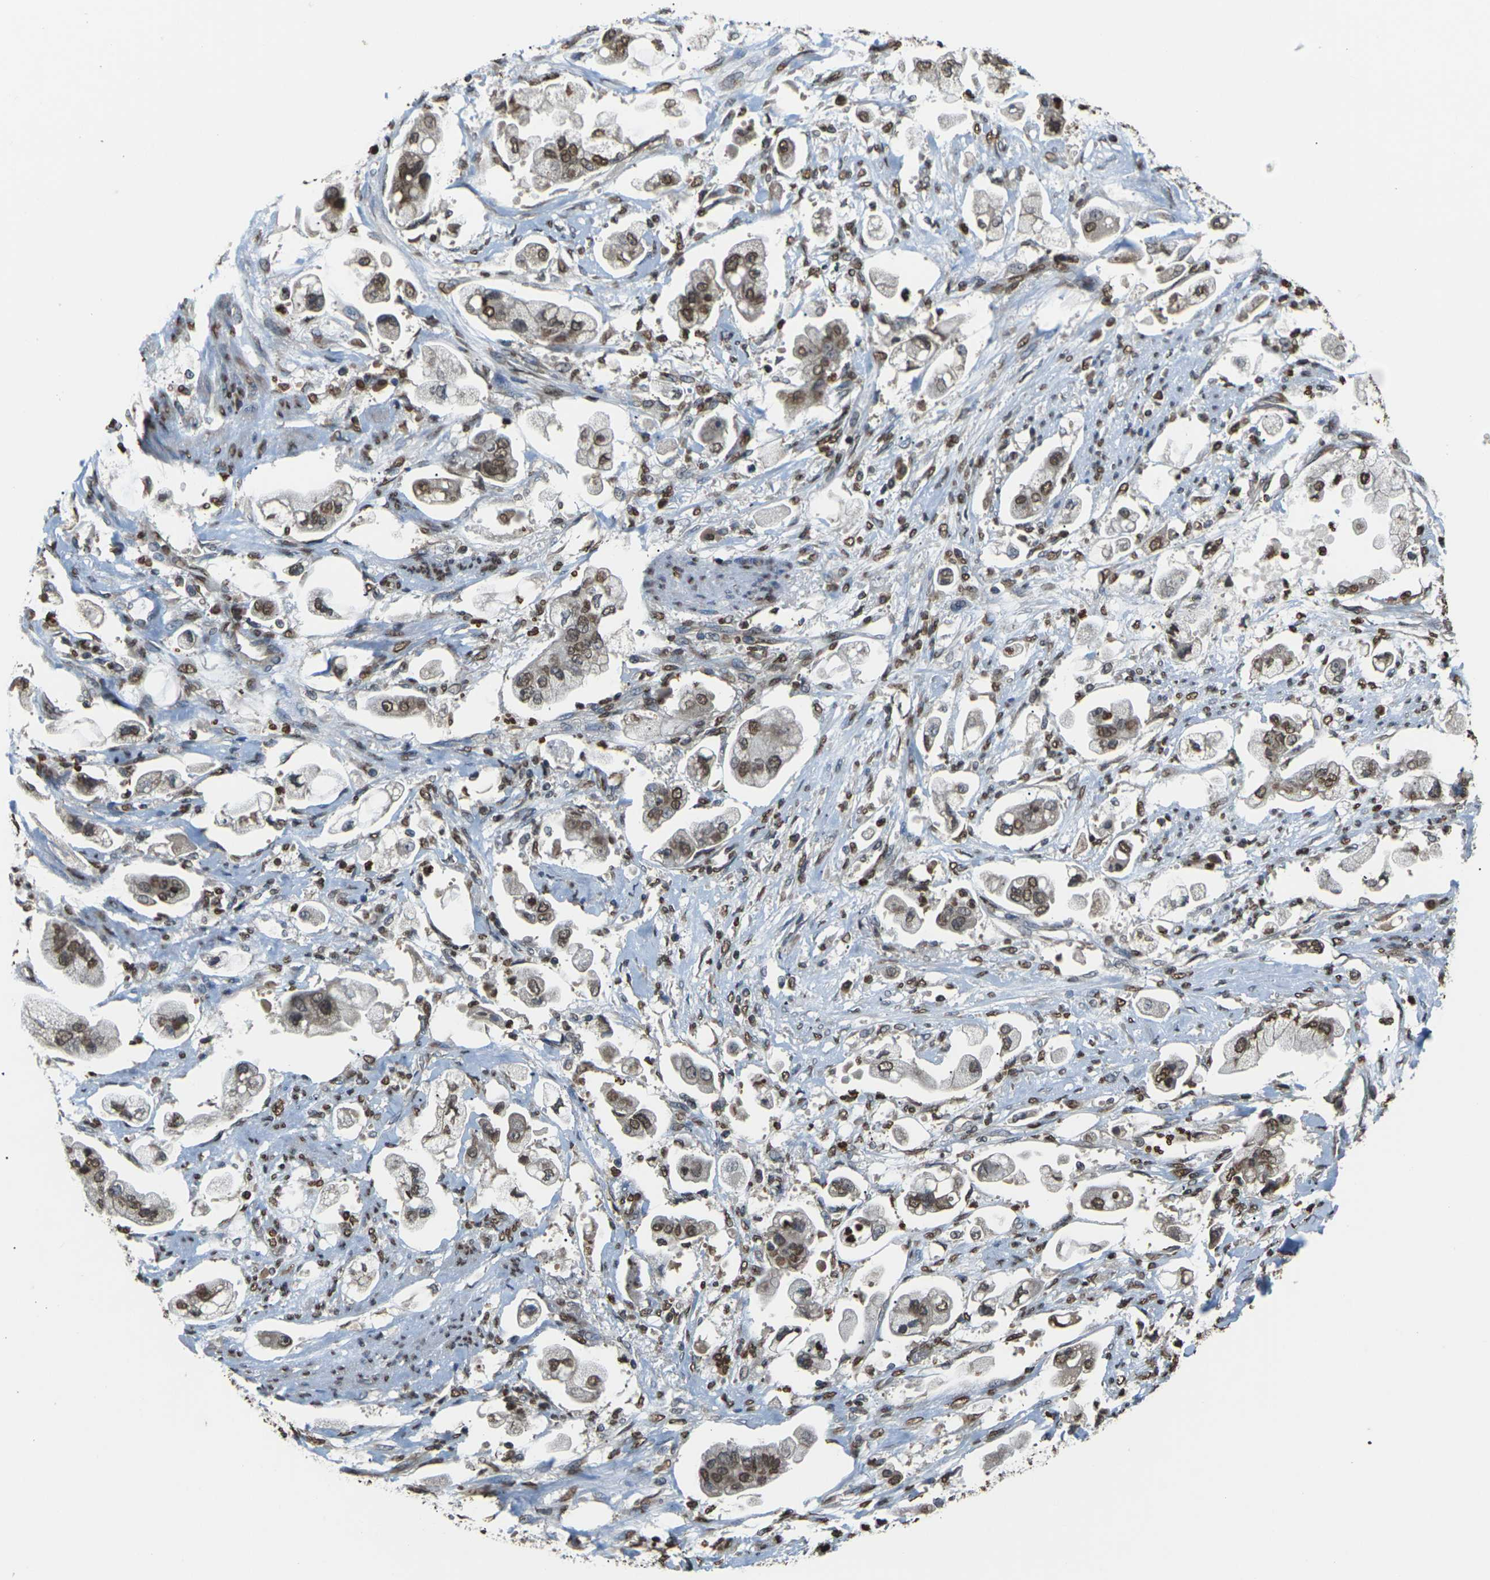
{"staining": {"intensity": "moderate", "quantity": ">75%", "location": "nuclear"}, "tissue": "stomach cancer", "cell_type": "Tumor cells", "image_type": "cancer", "snomed": [{"axis": "morphology", "description": "Adenocarcinoma, NOS"}, {"axis": "topography", "description": "Stomach"}], "caption": "Stomach adenocarcinoma stained for a protein demonstrates moderate nuclear positivity in tumor cells.", "gene": "EMSY", "patient": {"sex": "male", "age": 62}}